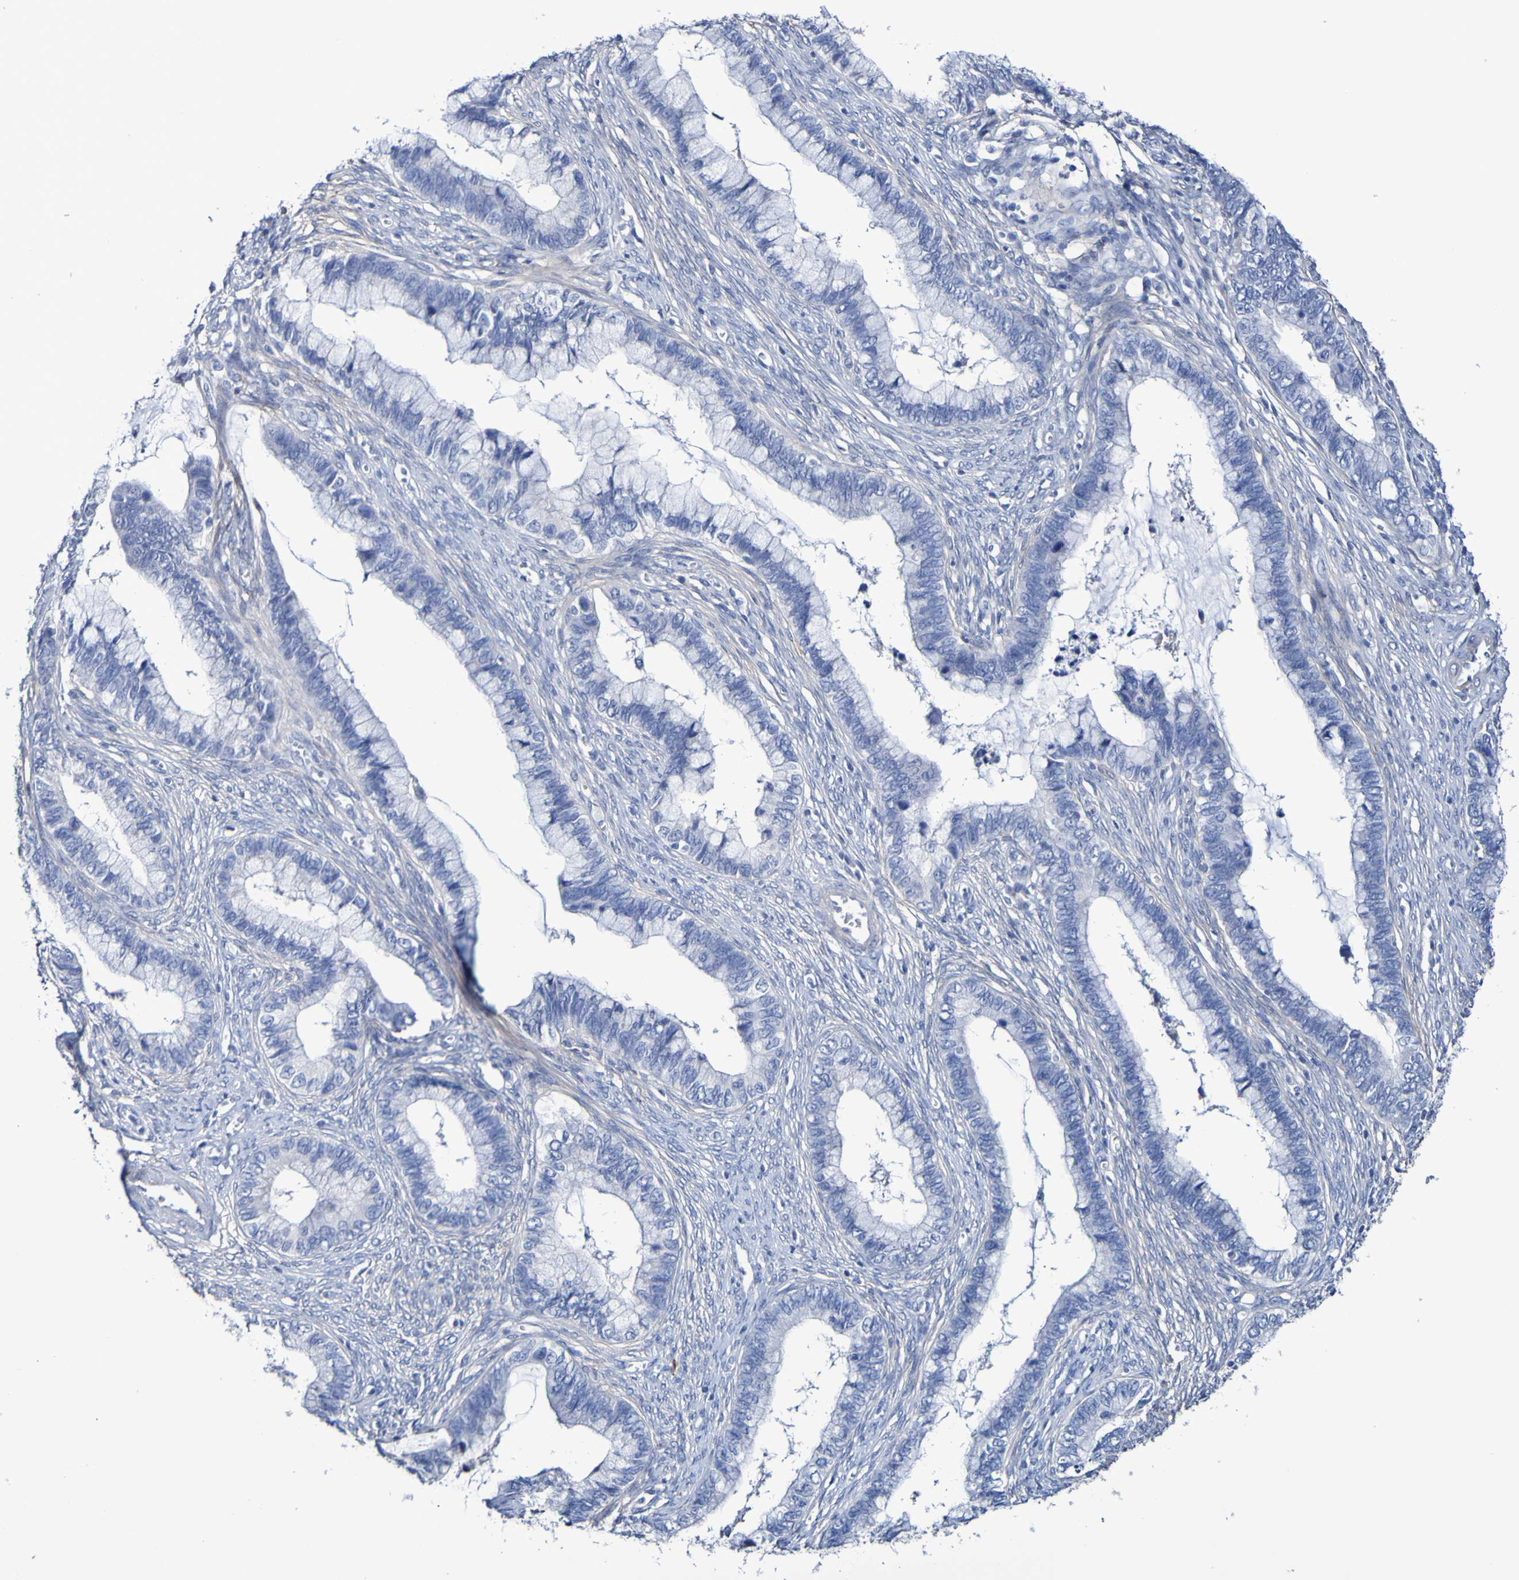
{"staining": {"intensity": "negative", "quantity": "none", "location": "none"}, "tissue": "cervical cancer", "cell_type": "Tumor cells", "image_type": "cancer", "snomed": [{"axis": "morphology", "description": "Adenocarcinoma, NOS"}, {"axis": "topography", "description": "Cervix"}], "caption": "Cervical cancer stained for a protein using immunohistochemistry exhibits no positivity tumor cells.", "gene": "SGCB", "patient": {"sex": "female", "age": 44}}